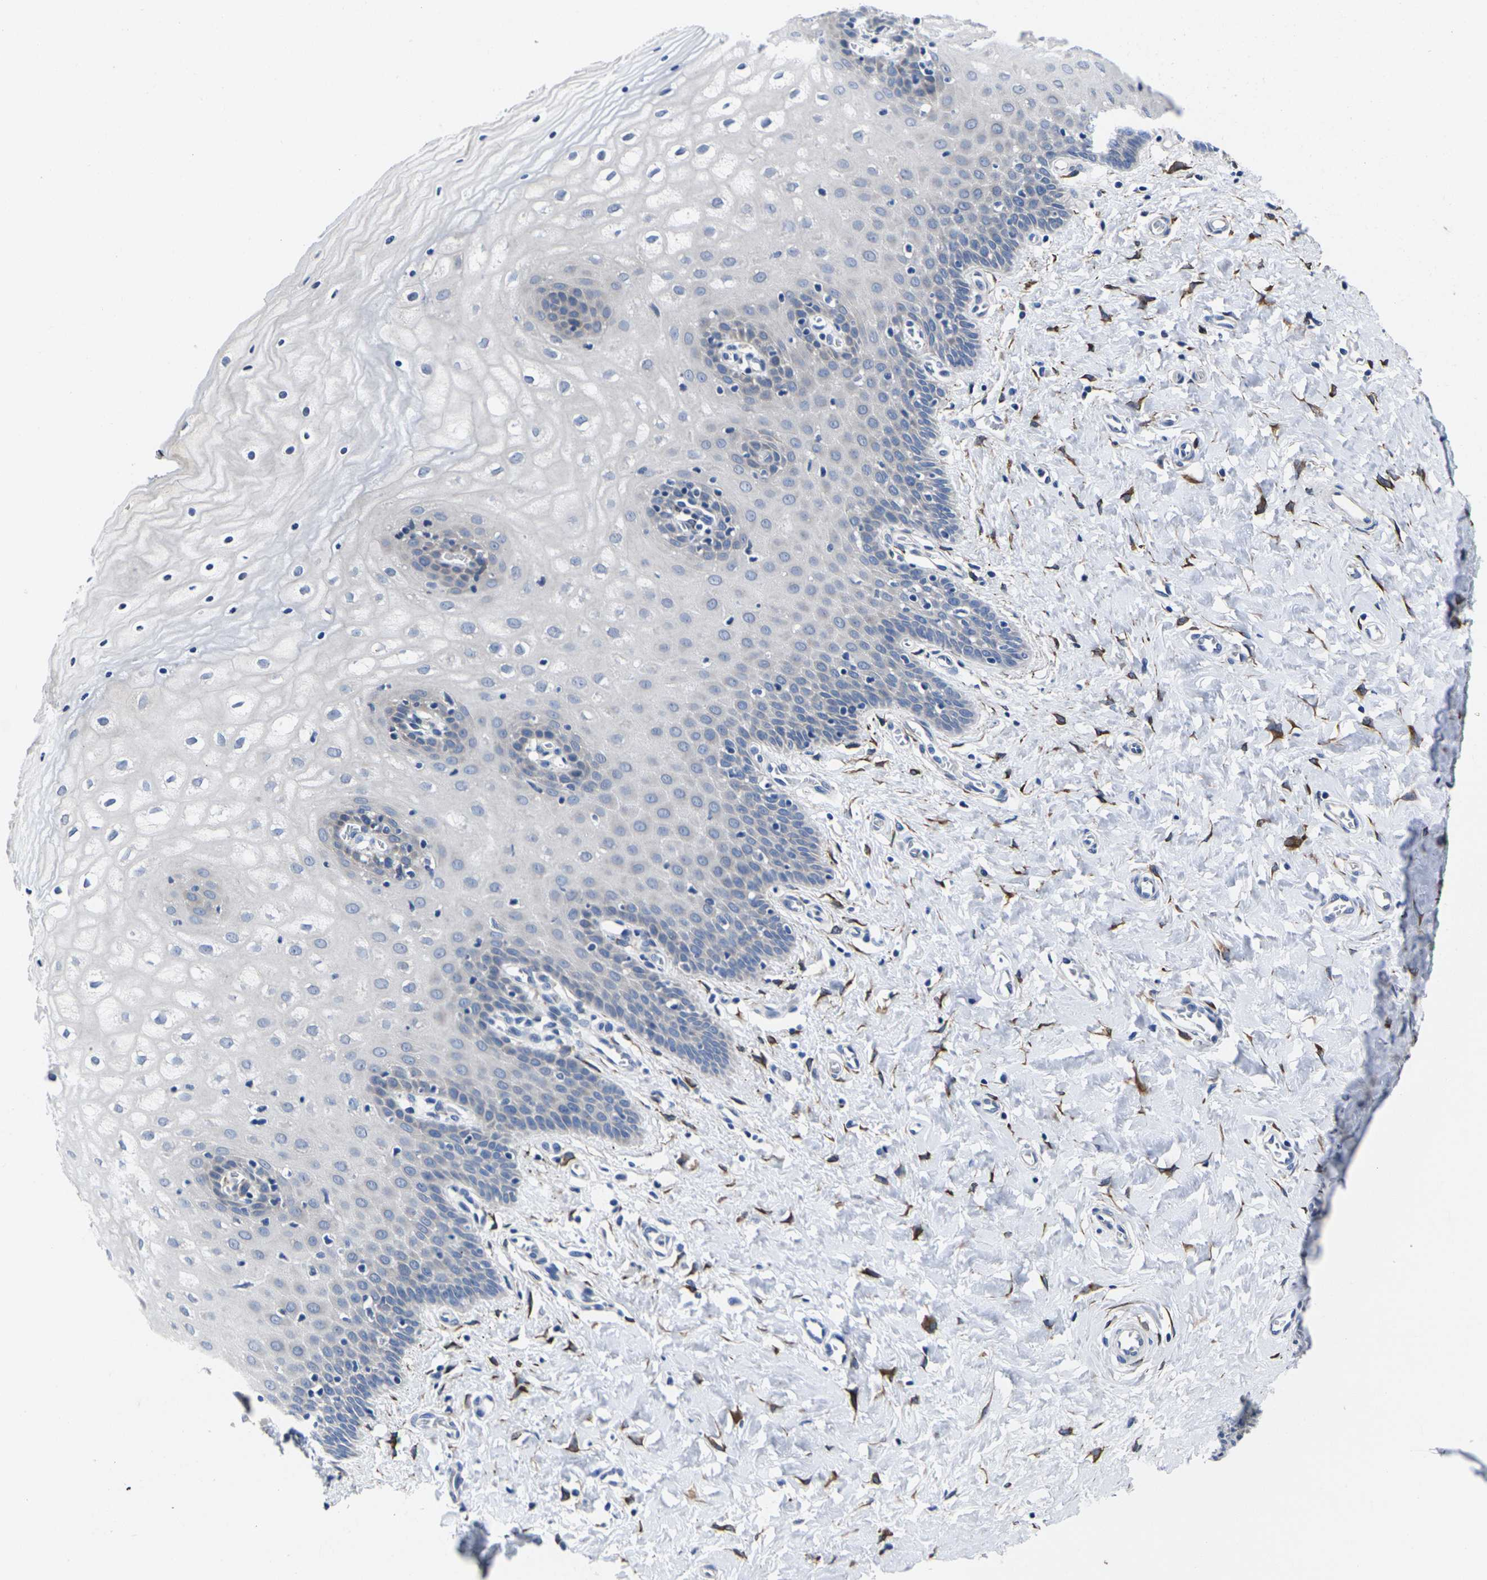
{"staining": {"intensity": "negative", "quantity": "none", "location": "none"}, "tissue": "cervix", "cell_type": "Glandular cells", "image_type": "normal", "snomed": [{"axis": "morphology", "description": "Normal tissue, NOS"}, {"axis": "topography", "description": "Cervix"}], "caption": "High power microscopy image of an immunohistochemistry histopathology image of benign cervix, revealing no significant staining in glandular cells. (DAB (3,3'-diaminobenzidine) immunohistochemistry, high magnification).", "gene": "CYP2C8", "patient": {"sex": "female", "age": 55}}